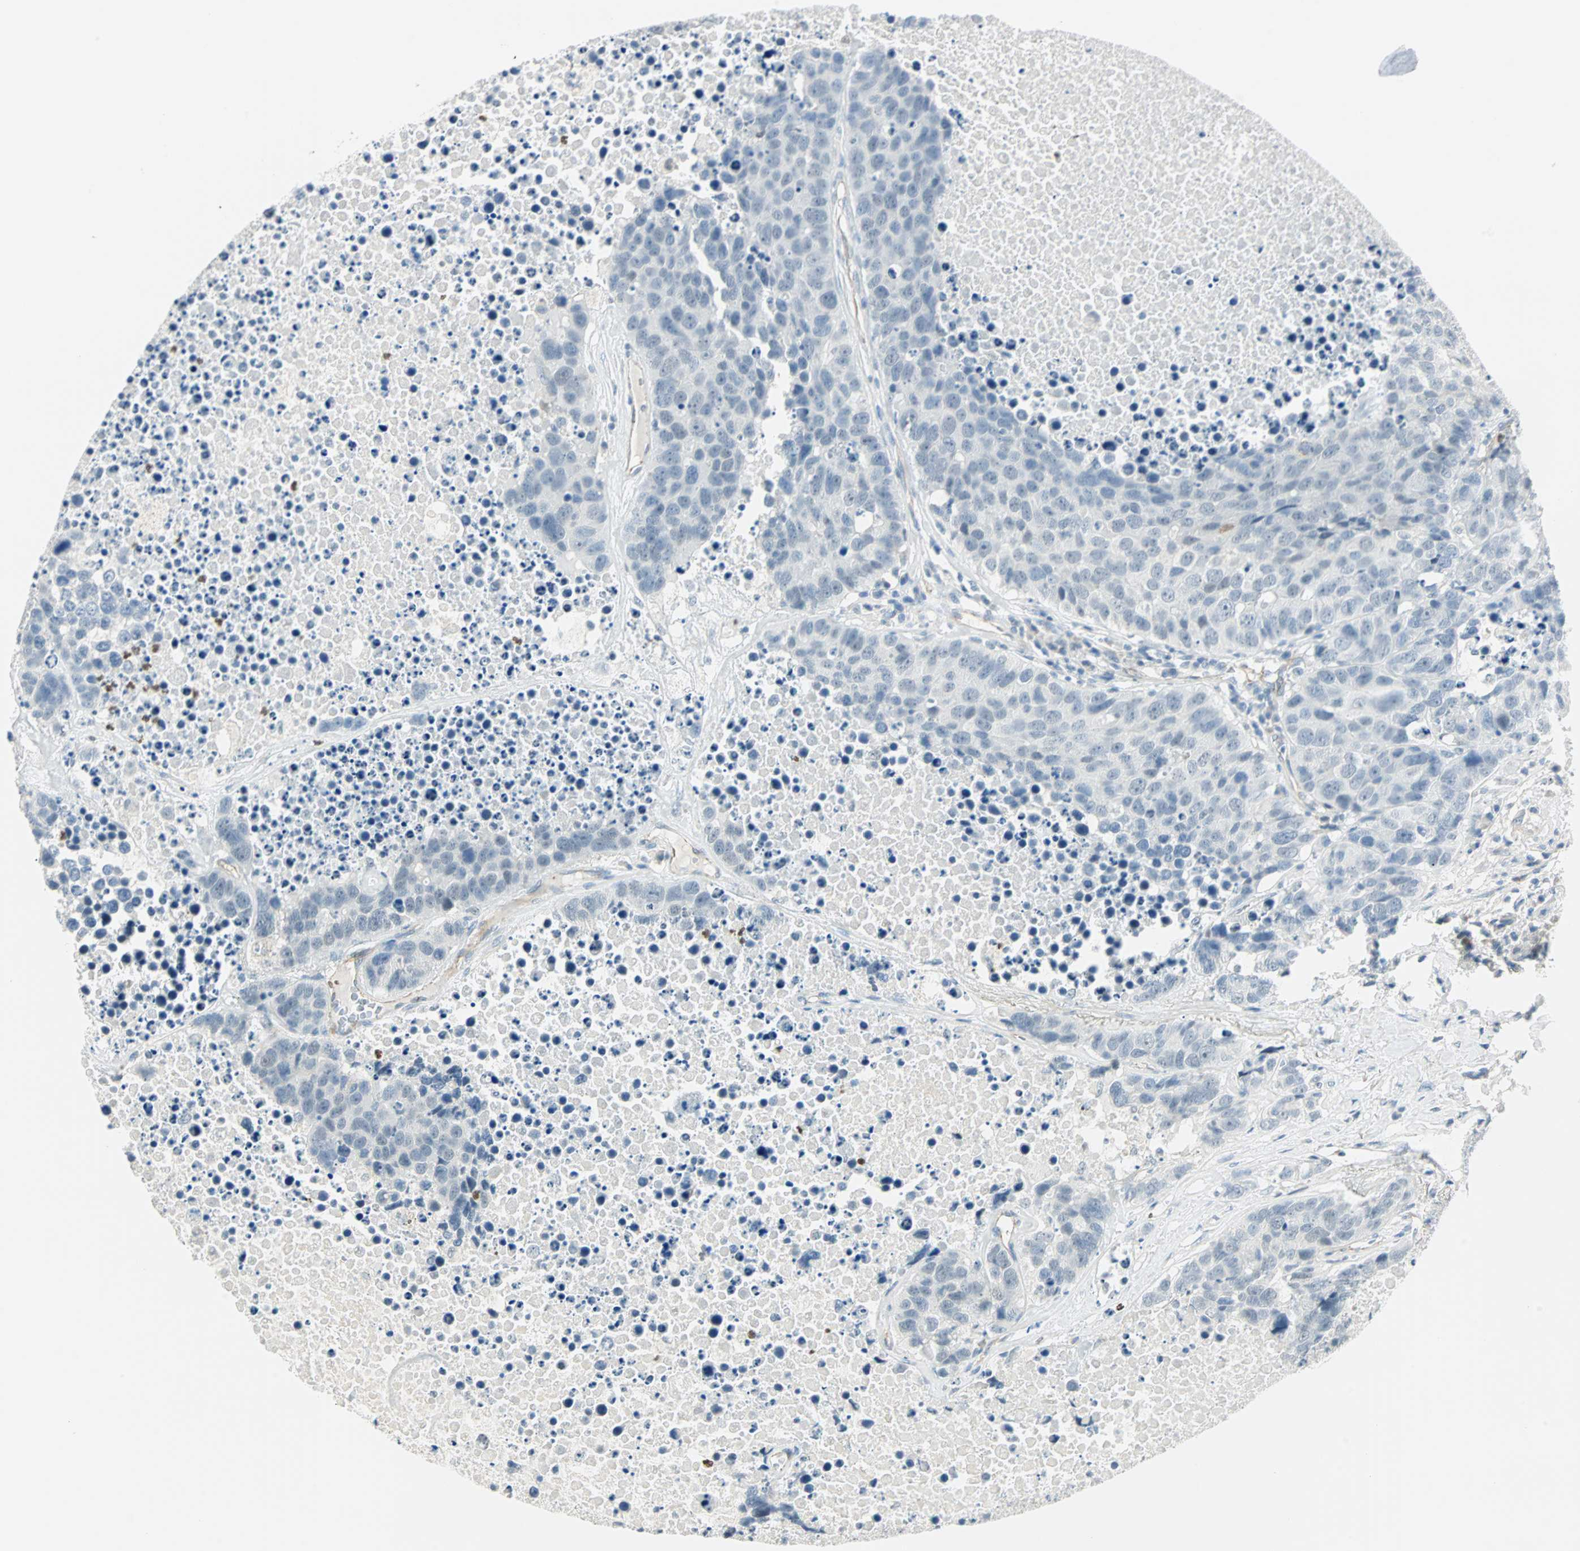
{"staining": {"intensity": "negative", "quantity": "none", "location": "none"}, "tissue": "carcinoid", "cell_type": "Tumor cells", "image_type": "cancer", "snomed": [{"axis": "morphology", "description": "Carcinoid, malignant, NOS"}, {"axis": "topography", "description": "Lung"}], "caption": "Carcinoid stained for a protein using immunohistochemistry (IHC) demonstrates no expression tumor cells.", "gene": "MLLT10", "patient": {"sex": "male", "age": 60}}